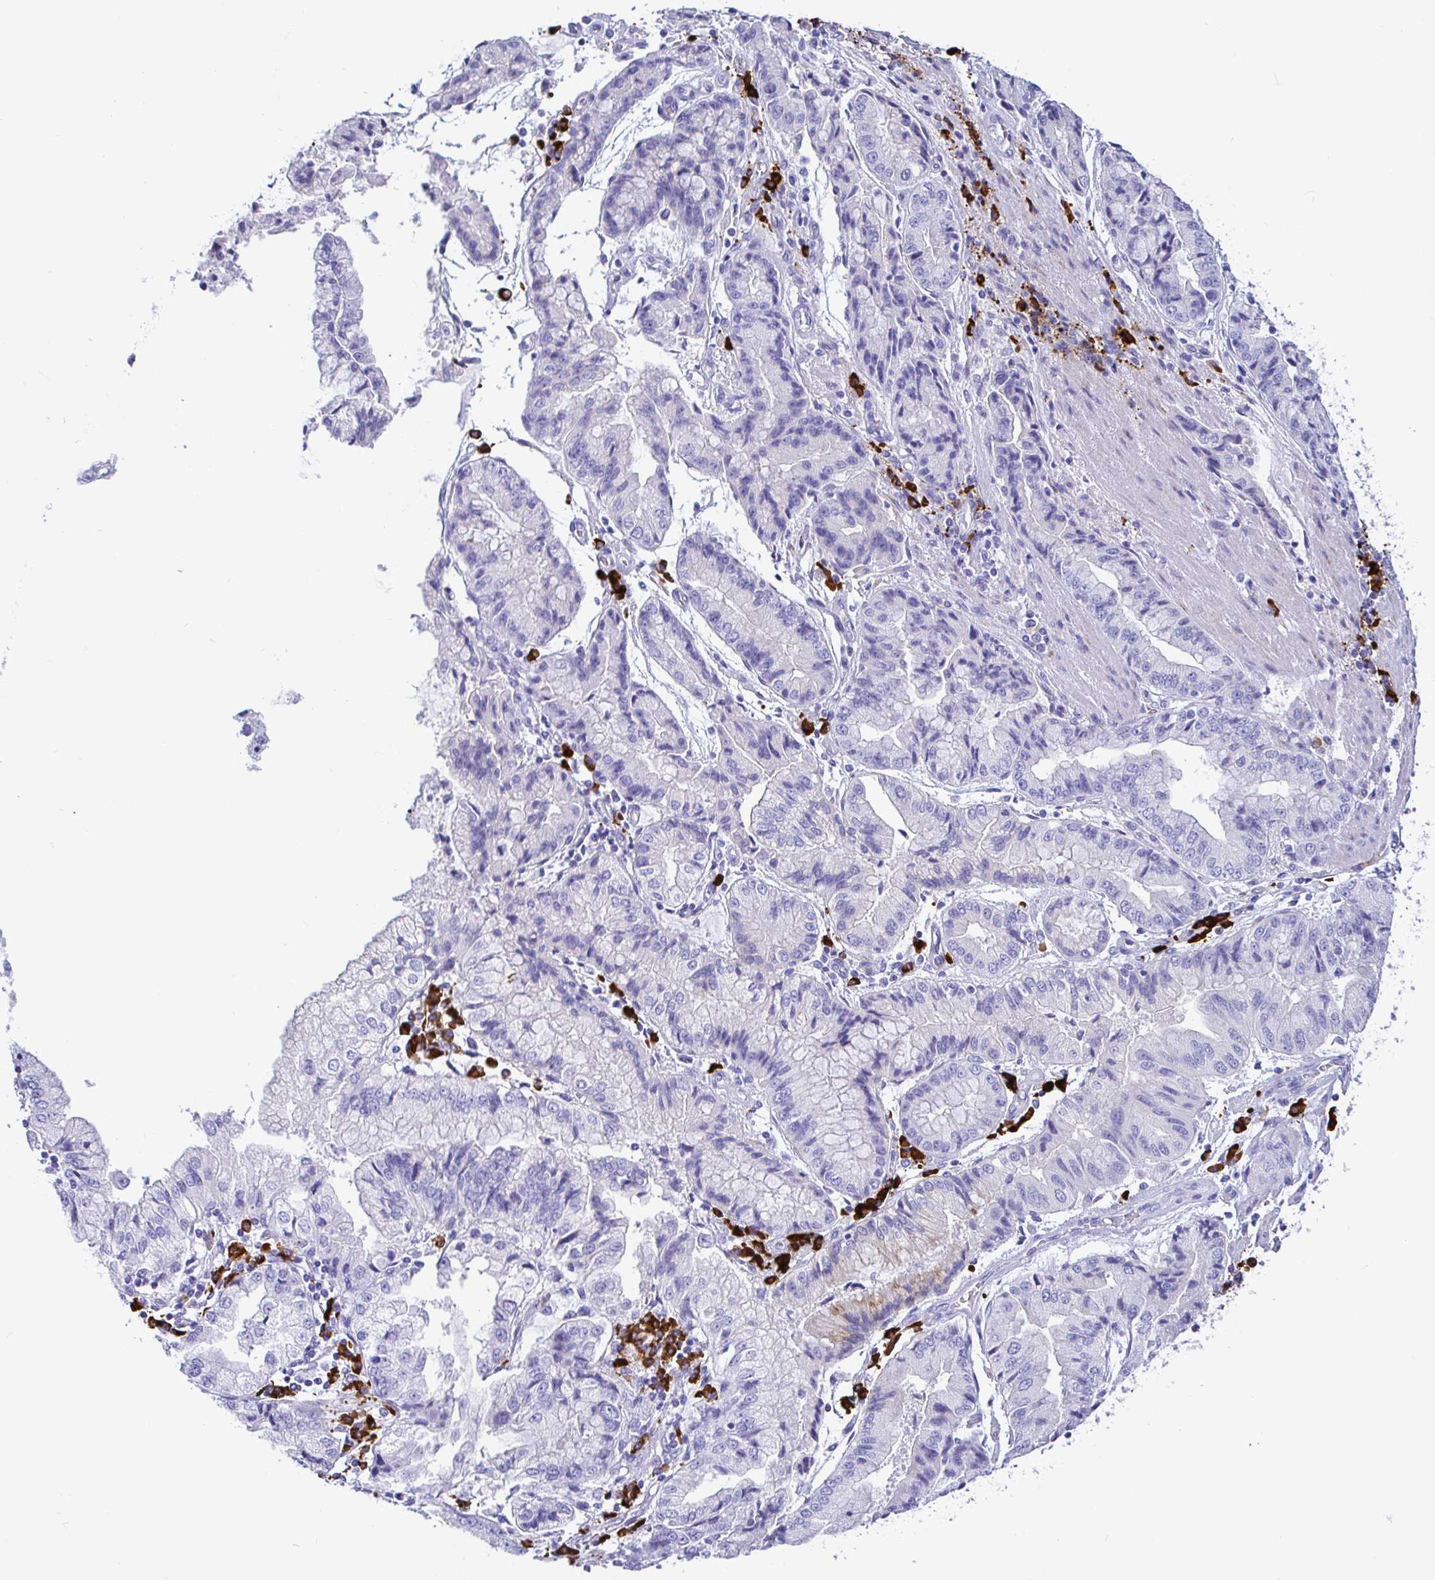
{"staining": {"intensity": "negative", "quantity": "none", "location": "none"}, "tissue": "stomach cancer", "cell_type": "Tumor cells", "image_type": "cancer", "snomed": [{"axis": "morphology", "description": "Adenocarcinoma, NOS"}, {"axis": "topography", "description": "Stomach, upper"}], "caption": "Immunohistochemistry (IHC) photomicrograph of neoplastic tissue: human stomach cancer stained with DAB (3,3'-diaminobenzidine) displays no significant protein positivity in tumor cells. (IHC, brightfield microscopy, high magnification).", "gene": "CCDC62", "patient": {"sex": "female", "age": 74}}